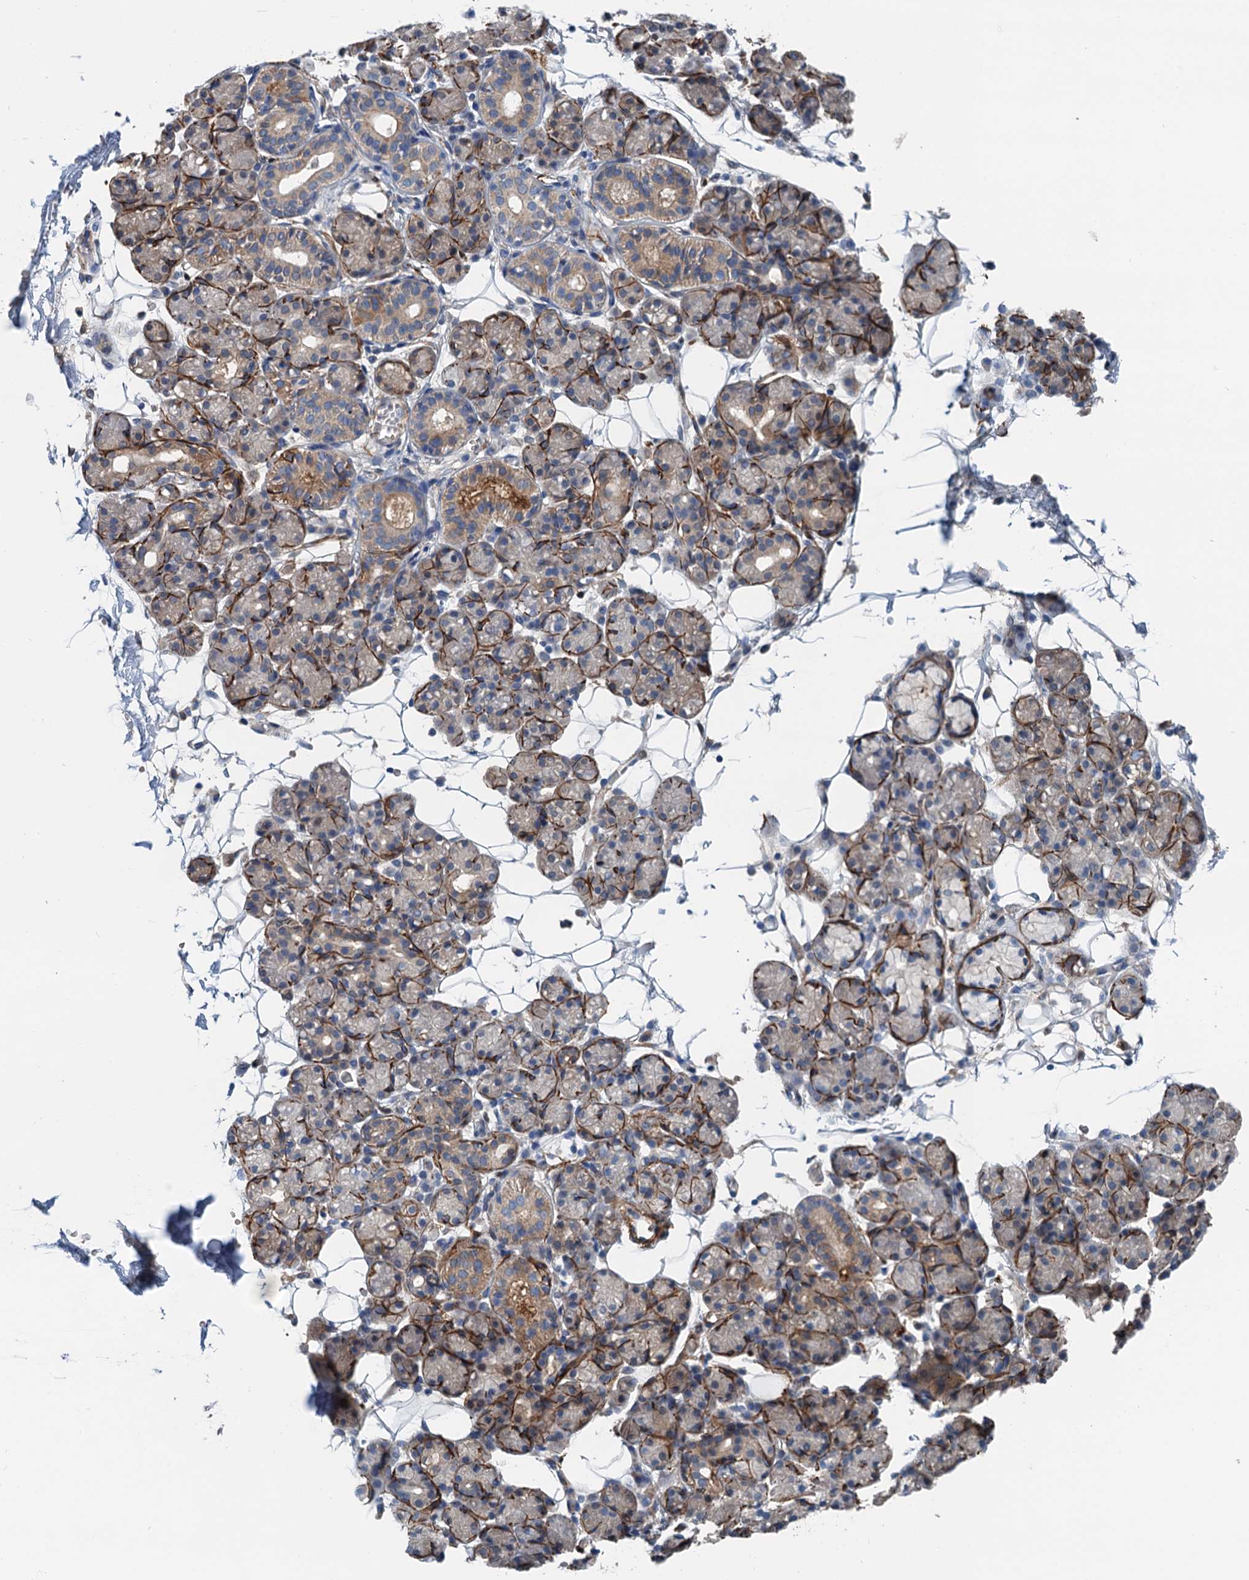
{"staining": {"intensity": "moderate", "quantity": "<25%", "location": "cytoplasmic/membranous"}, "tissue": "salivary gland", "cell_type": "Glandular cells", "image_type": "normal", "snomed": [{"axis": "morphology", "description": "Normal tissue, NOS"}, {"axis": "topography", "description": "Salivary gland"}], "caption": "Salivary gland stained with IHC reveals moderate cytoplasmic/membranous expression in about <25% of glandular cells. (DAB IHC with brightfield microscopy, high magnification).", "gene": "CSTPP1", "patient": {"sex": "male", "age": 63}}